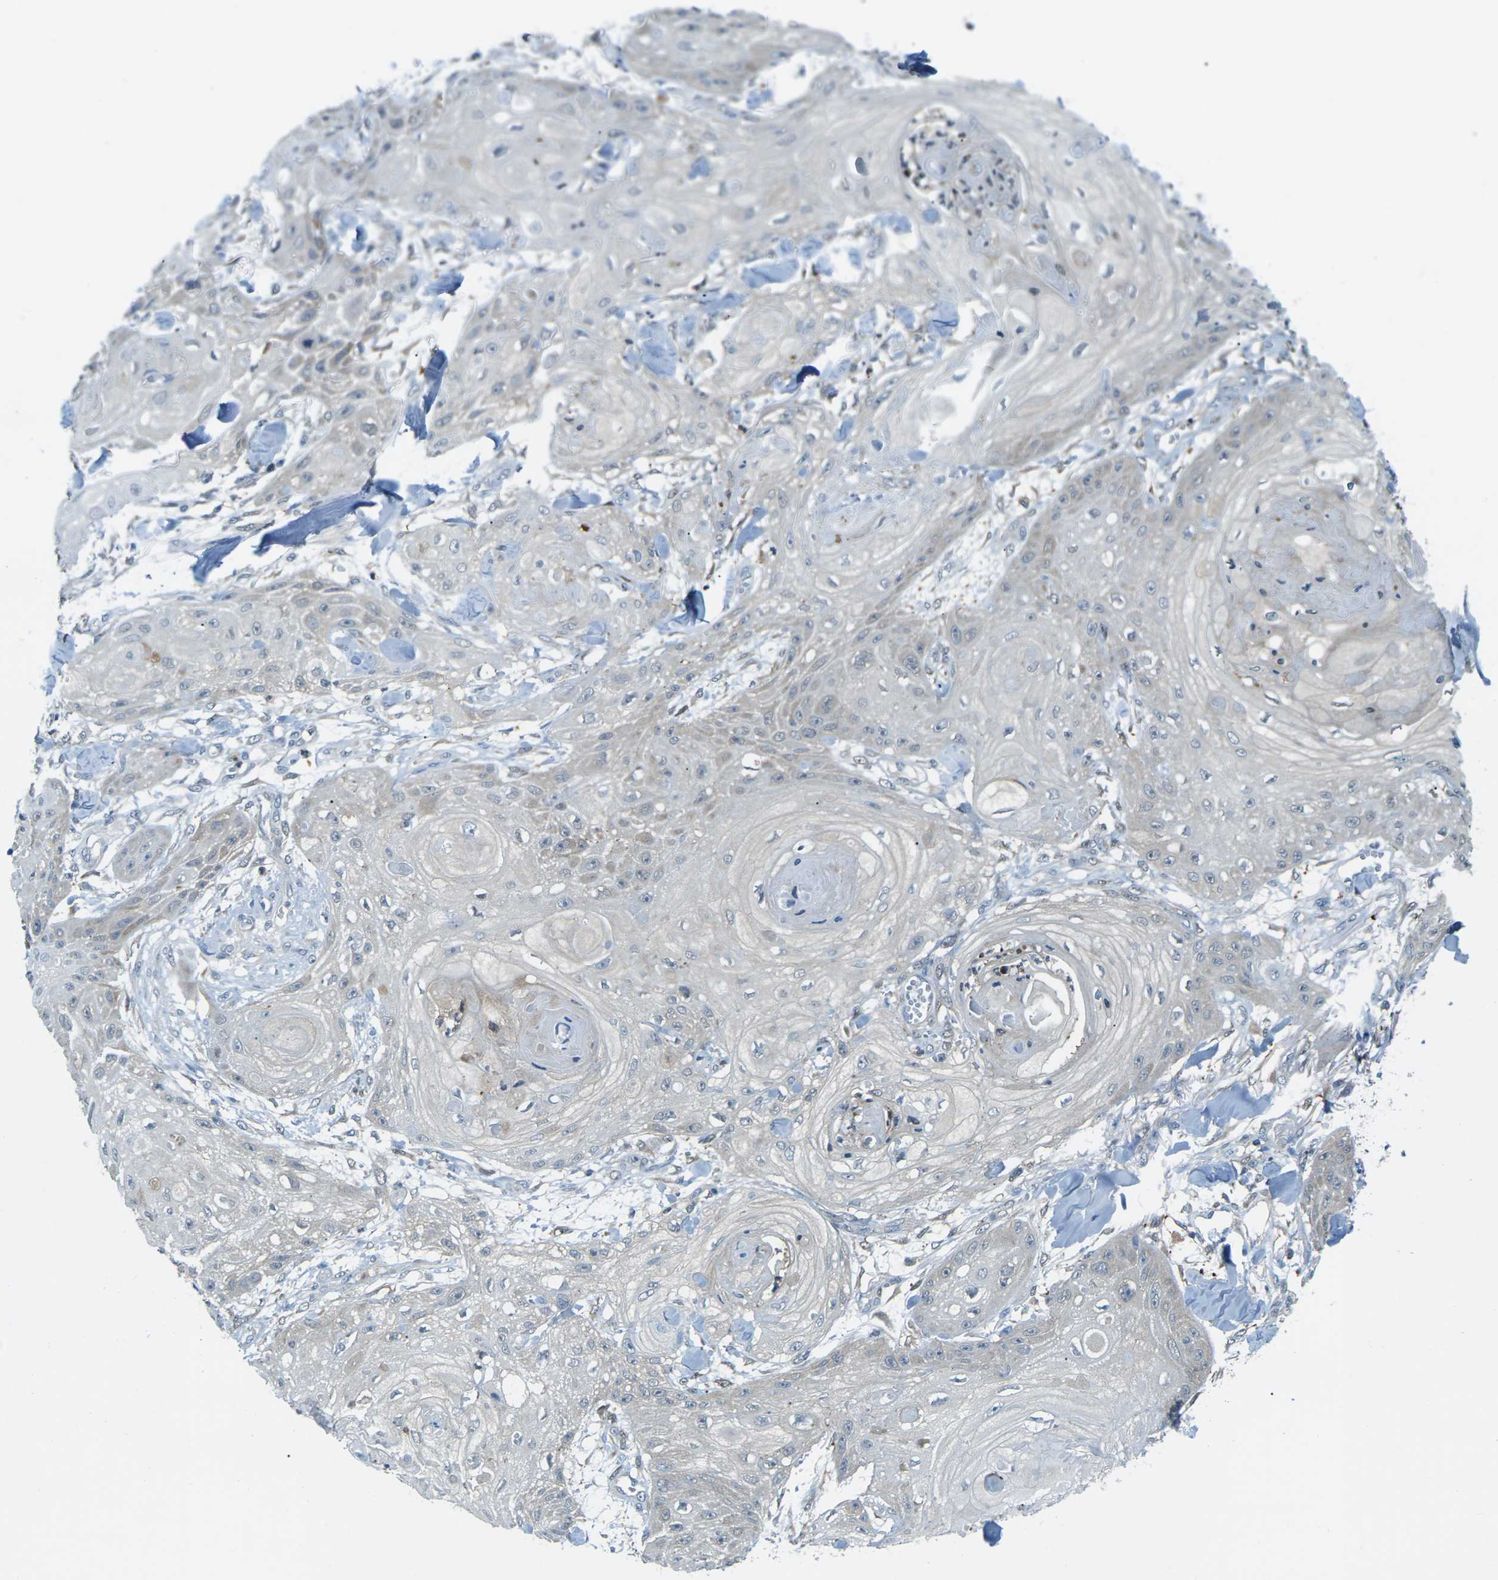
{"staining": {"intensity": "negative", "quantity": "none", "location": "none"}, "tissue": "skin cancer", "cell_type": "Tumor cells", "image_type": "cancer", "snomed": [{"axis": "morphology", "description": "Squamous cell carcinoma, NOS"}, {"axis": "topography", "description": "Skin"}], "caption": "High magnification brightfield microscopy of squamous cell carcinoma (skin) stained with DAB (brown) and counterstained with hematoxylin (blue): tumor cells show no significant positivity.", "gene": "NANOS2", "patient": {"sex": "male", "age": 74}}